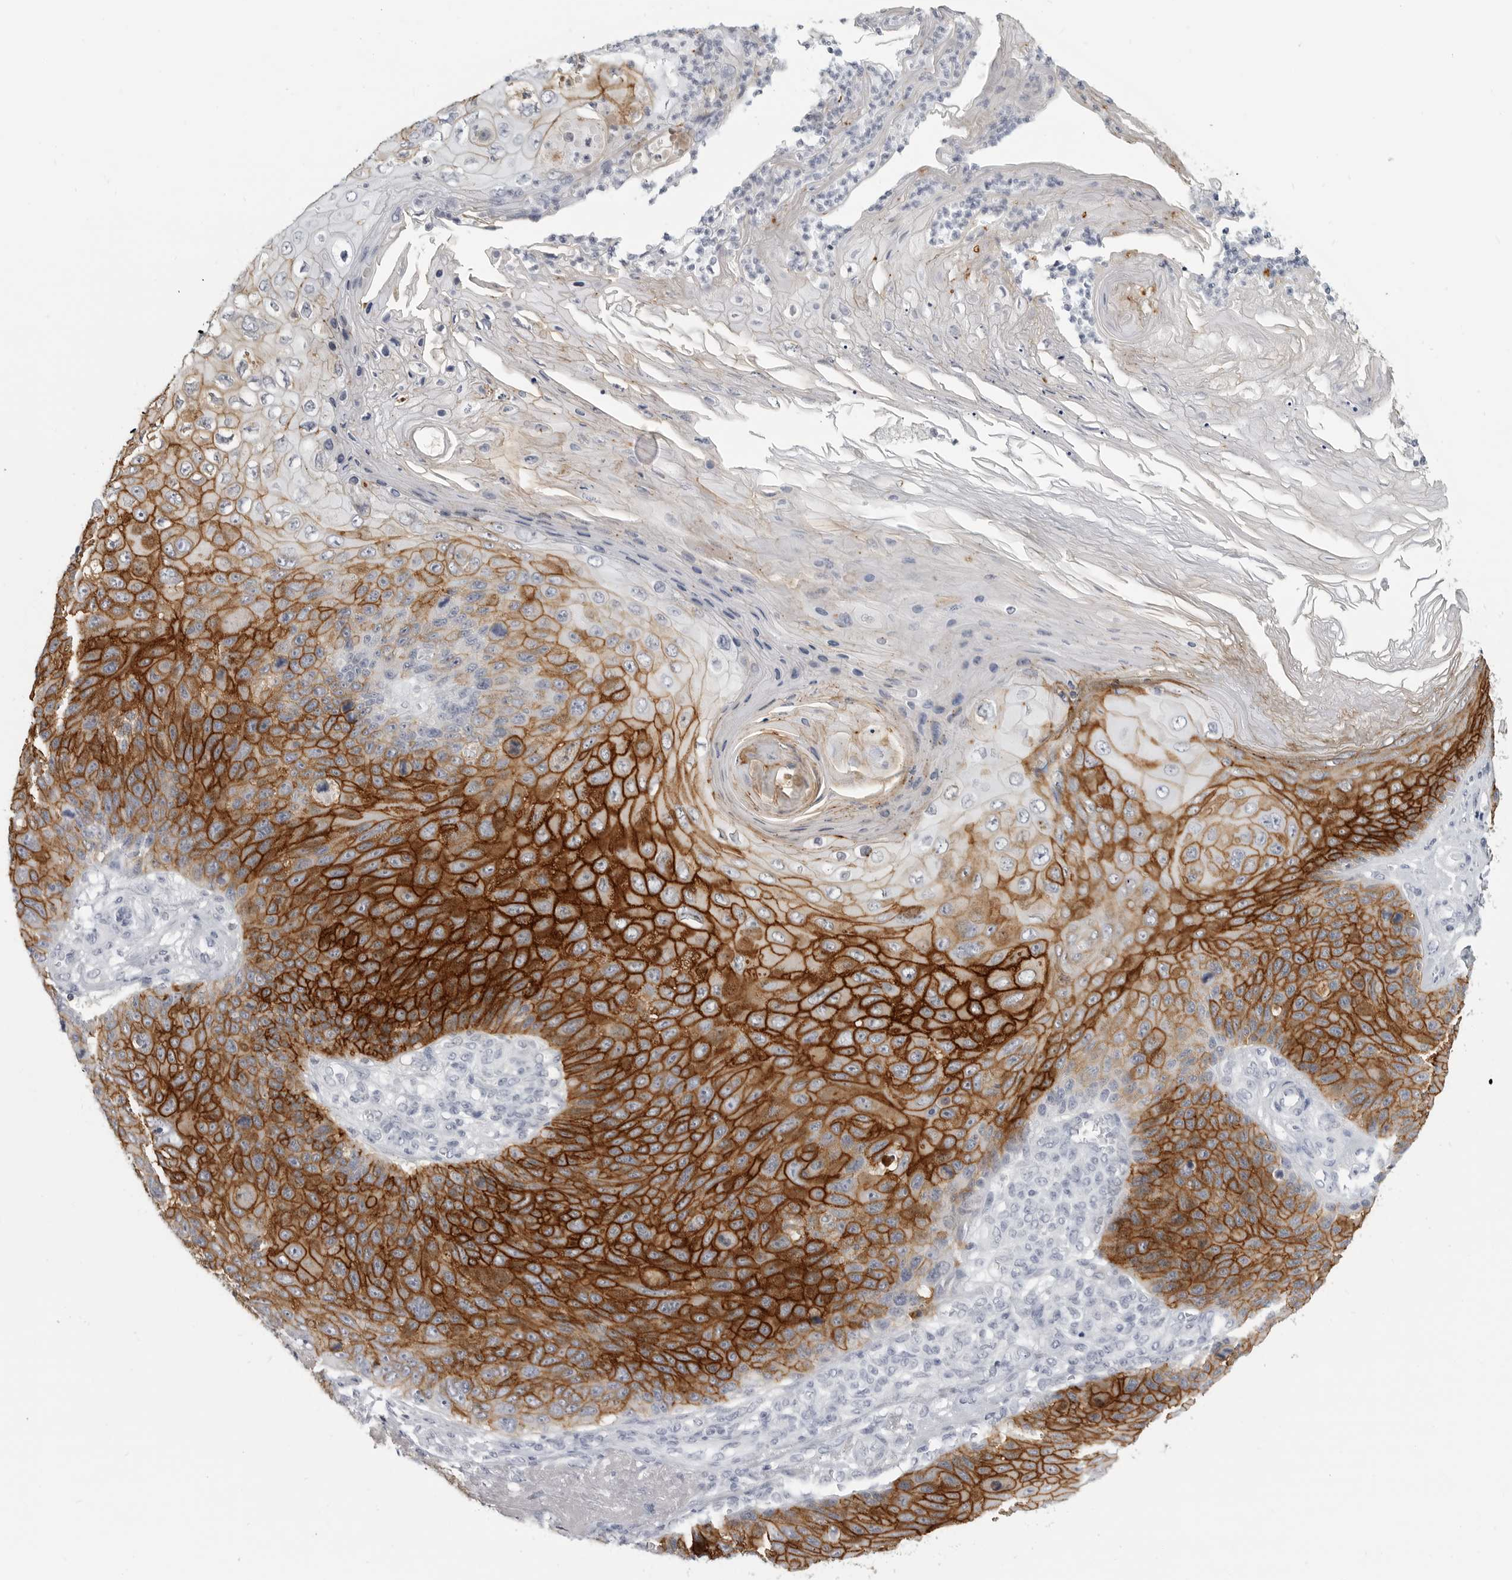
{"staining": {"intensity": "strong", "quantity": ">75%", "location": "cytoplasmic/membranous"}, "tissue": "skin cancer", "cell_type": "Tumor cells", "image_type": "cancer", "snomed": [{"axis": "morphology", "description": "Squamous cell carcinoma, NOS"}, {"axis": "topography", "description": "Skin"}], "caption": "Human skin cancer (squamous cell carcinoma) stained with a protein marker displays strong staining in tumor cells.", "gene": "LY6D", "patient": {"sex": "female", "age": 88}}